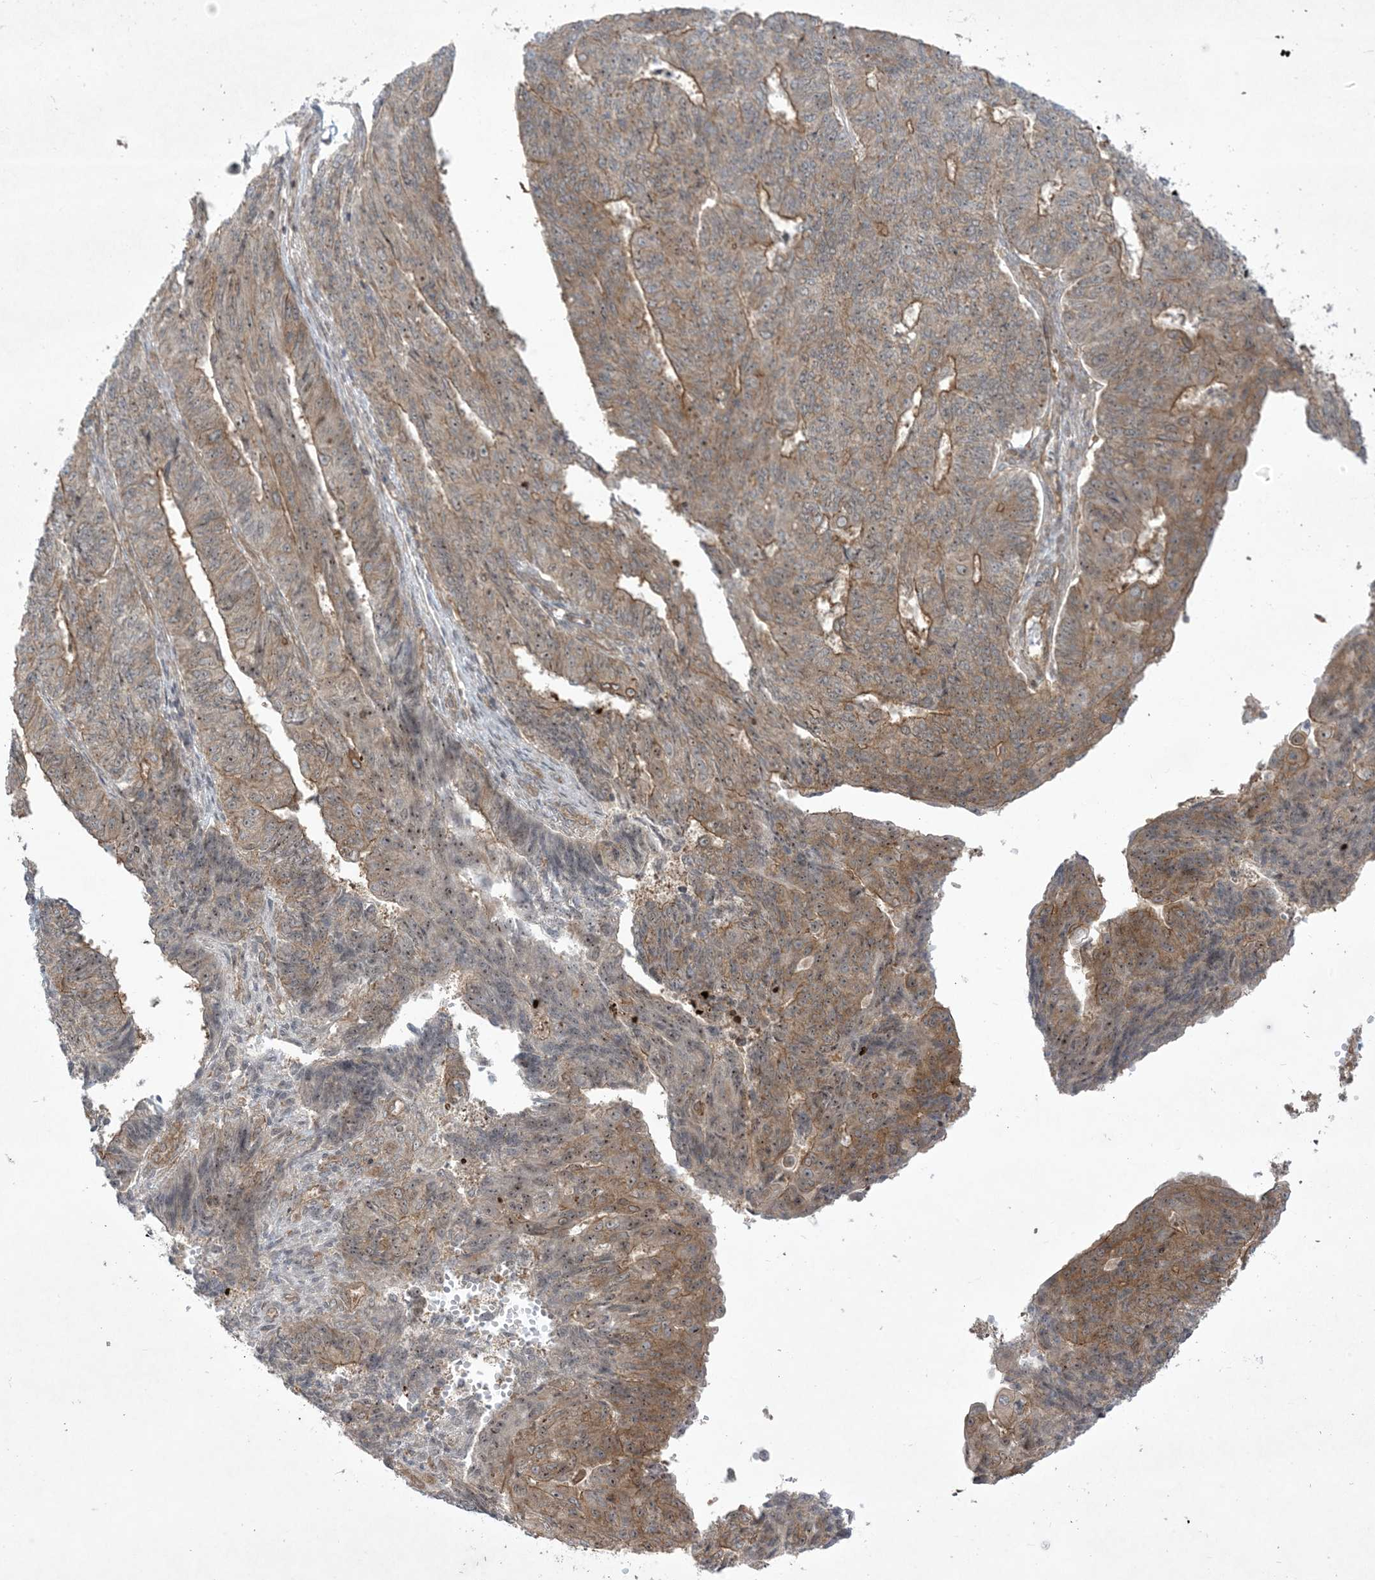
{"staining": {"intensity": "moderate", "quantity": ">75%", "location": "cytoplasmic/membranous,nuclear"}, "tissue": "endometrial cancer", "cell_type": "Tumor cells", "image_type": "cancer", "snomed": [{"axis": "morphology", "description": "Adenocarcinoma, NOS"}, {"axis": "topography", "description": "Endometrium"}], "caption": "Human endometrial adenocarcinoma stained with a protein marker displays moderate staining in tumor cells.", "gene": "SOGA3", "patient": {"sex": "female", "age": 32}}